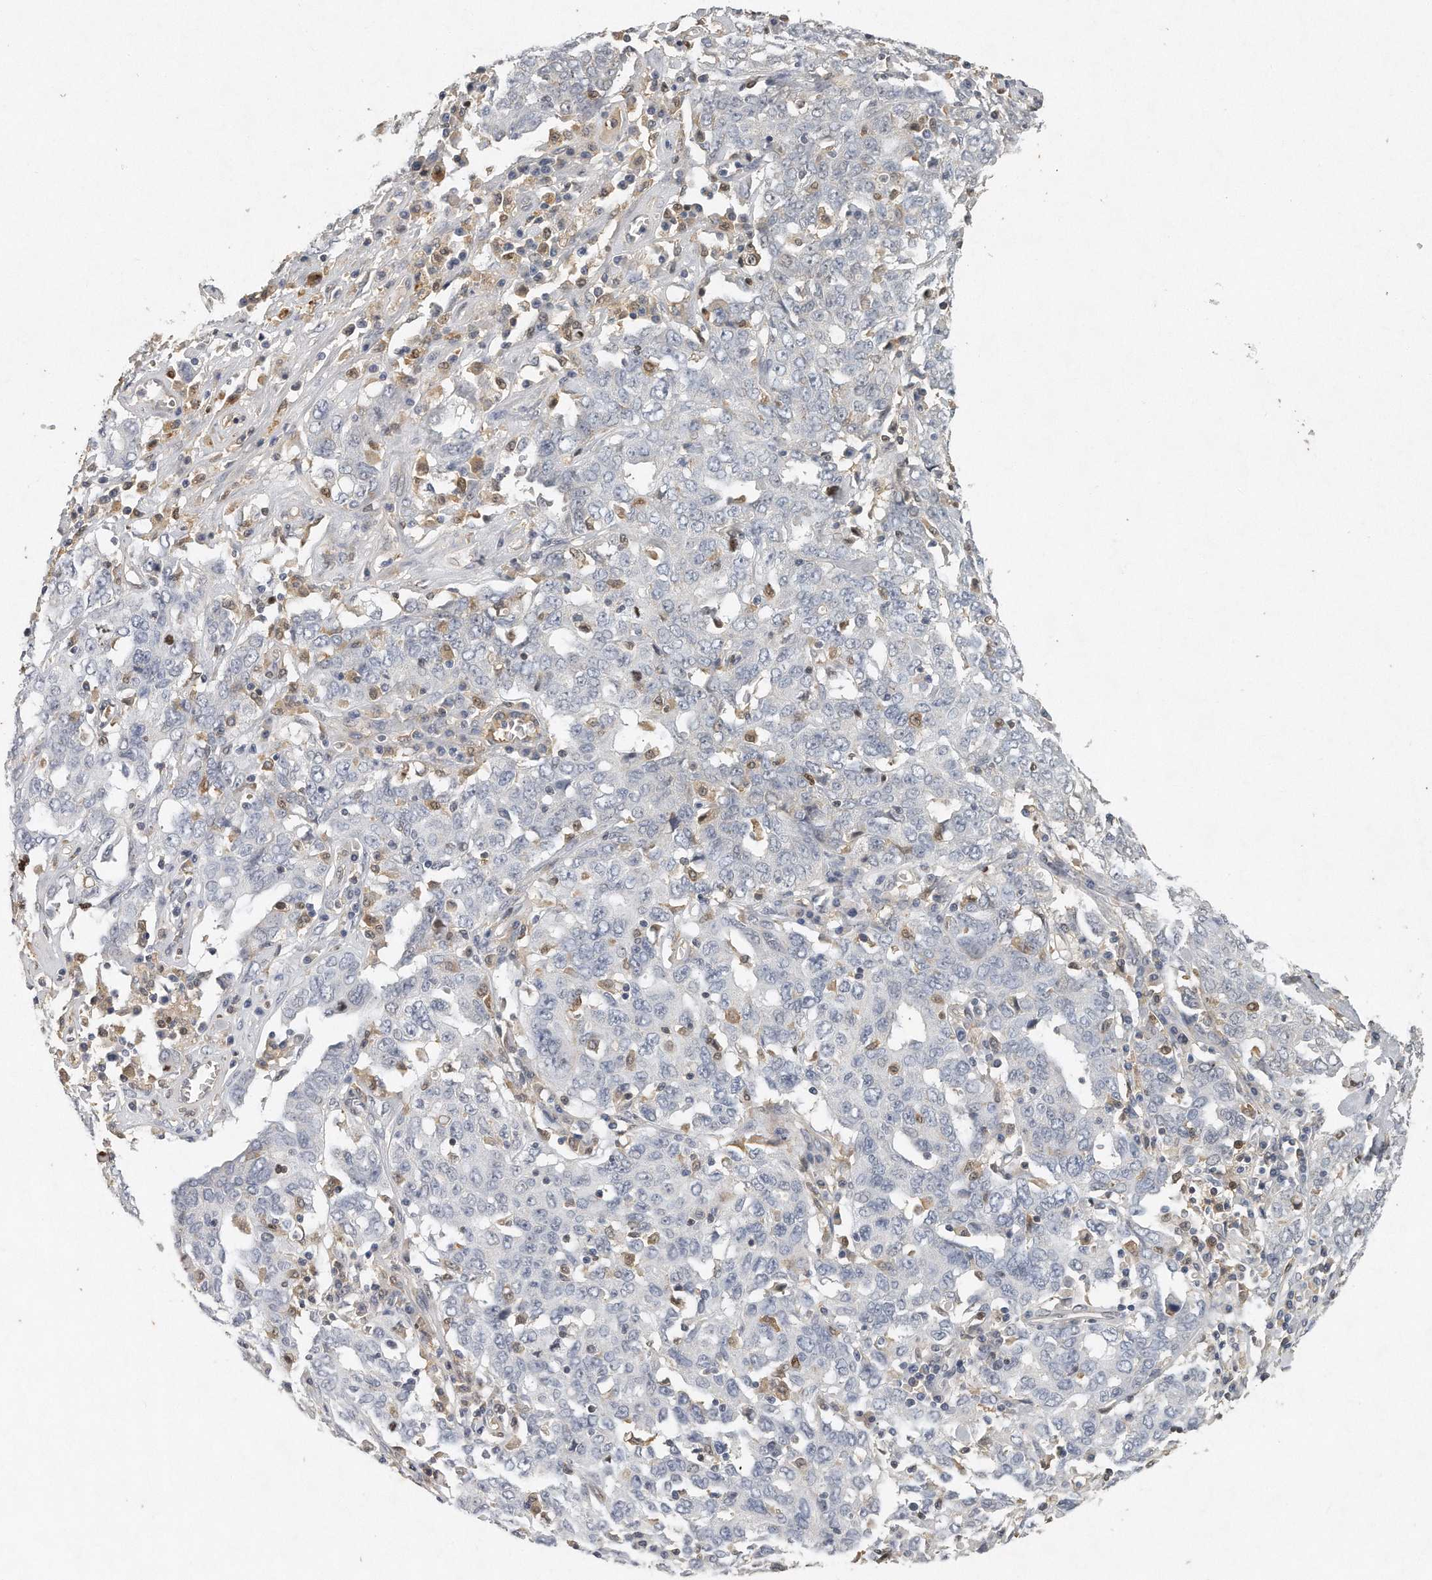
{"staining": {"intensity": "negative", "quantity": "none", "location": "none"}, "tissue": "lung cancer", "cell_type": "Tumor cells", "image_type": "cancer", "snomed": [{"axis": "morphology", "description": "Adenocarcinoma, NOS"}, {"axis": "topography", "description": "Lung"}], "caption": "Human lung cancer (adenocarcinoma) stained for a protein using immunohistochemistry shows no expression in tumor cells.", "gene": "CAMK1", "patient": {"sex": "male", "age": 63}}